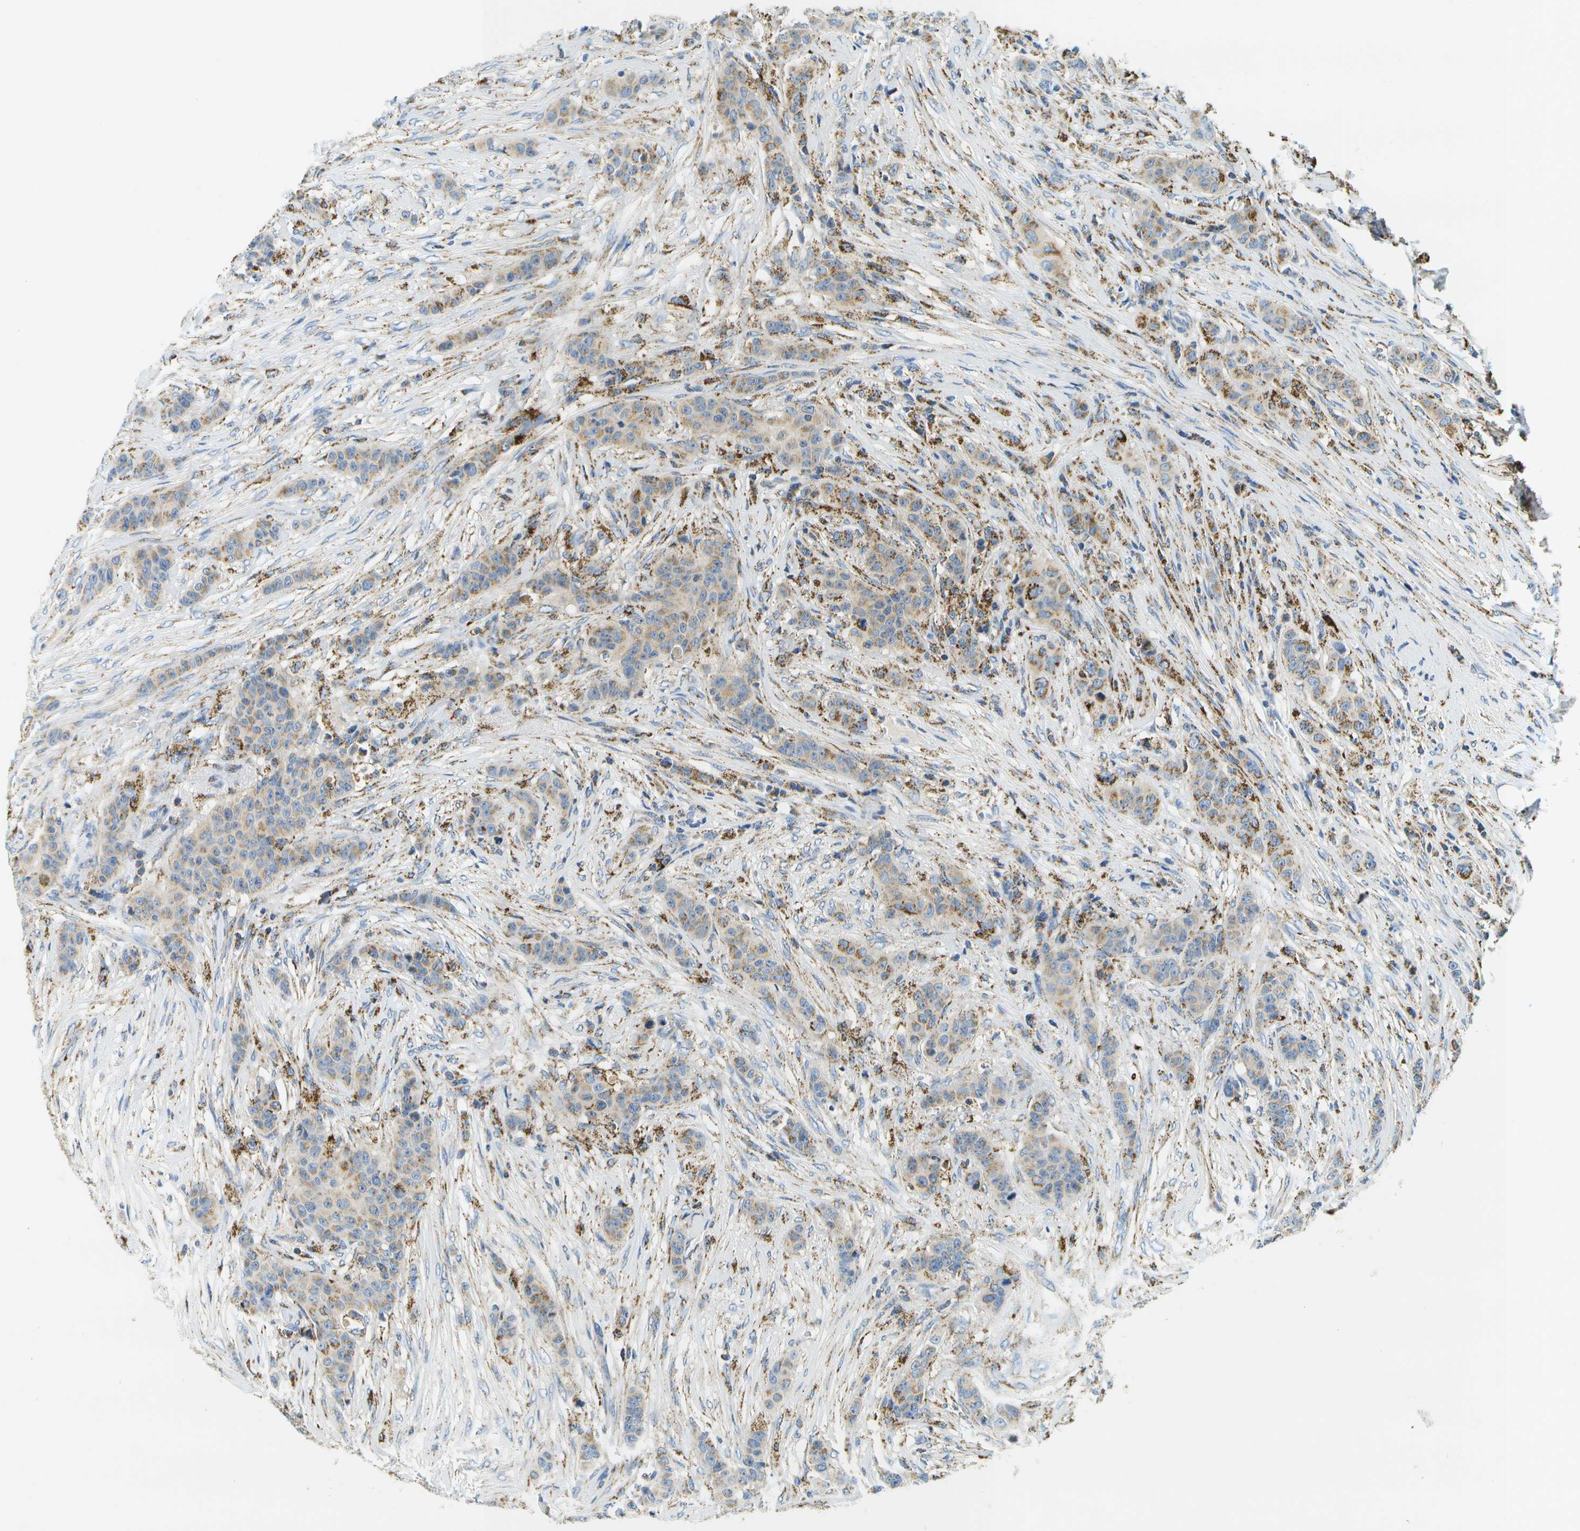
{"staining": {"intensity": "moderate", "quantity": "25%-75%", "location": "cytoplasmic/membranous"}, "tissue": "breast cancer", "cell_type": "Tumor cells", "image_type": "cancer", "snomed": [{"axis": "morphology", "description": "Normal tissue, NOS"}, {"axis": "morphology", "description": "Duct carcinoma"}, {"axis": "topography", "description": "Breast"}], "caption": "DAB immunohistochemical staining of human breast invasive ductal carcinoma reveals moderate cytoplasmic/membranous protein staining in approximately 25%-75% of tumor cells. (DAB (3,3'-diaminobenzidine) IHC, brown staining for protein, blue staining for nuclei).", "gene": "HLCS", "patient": {"sex": "female", "age": 40}}